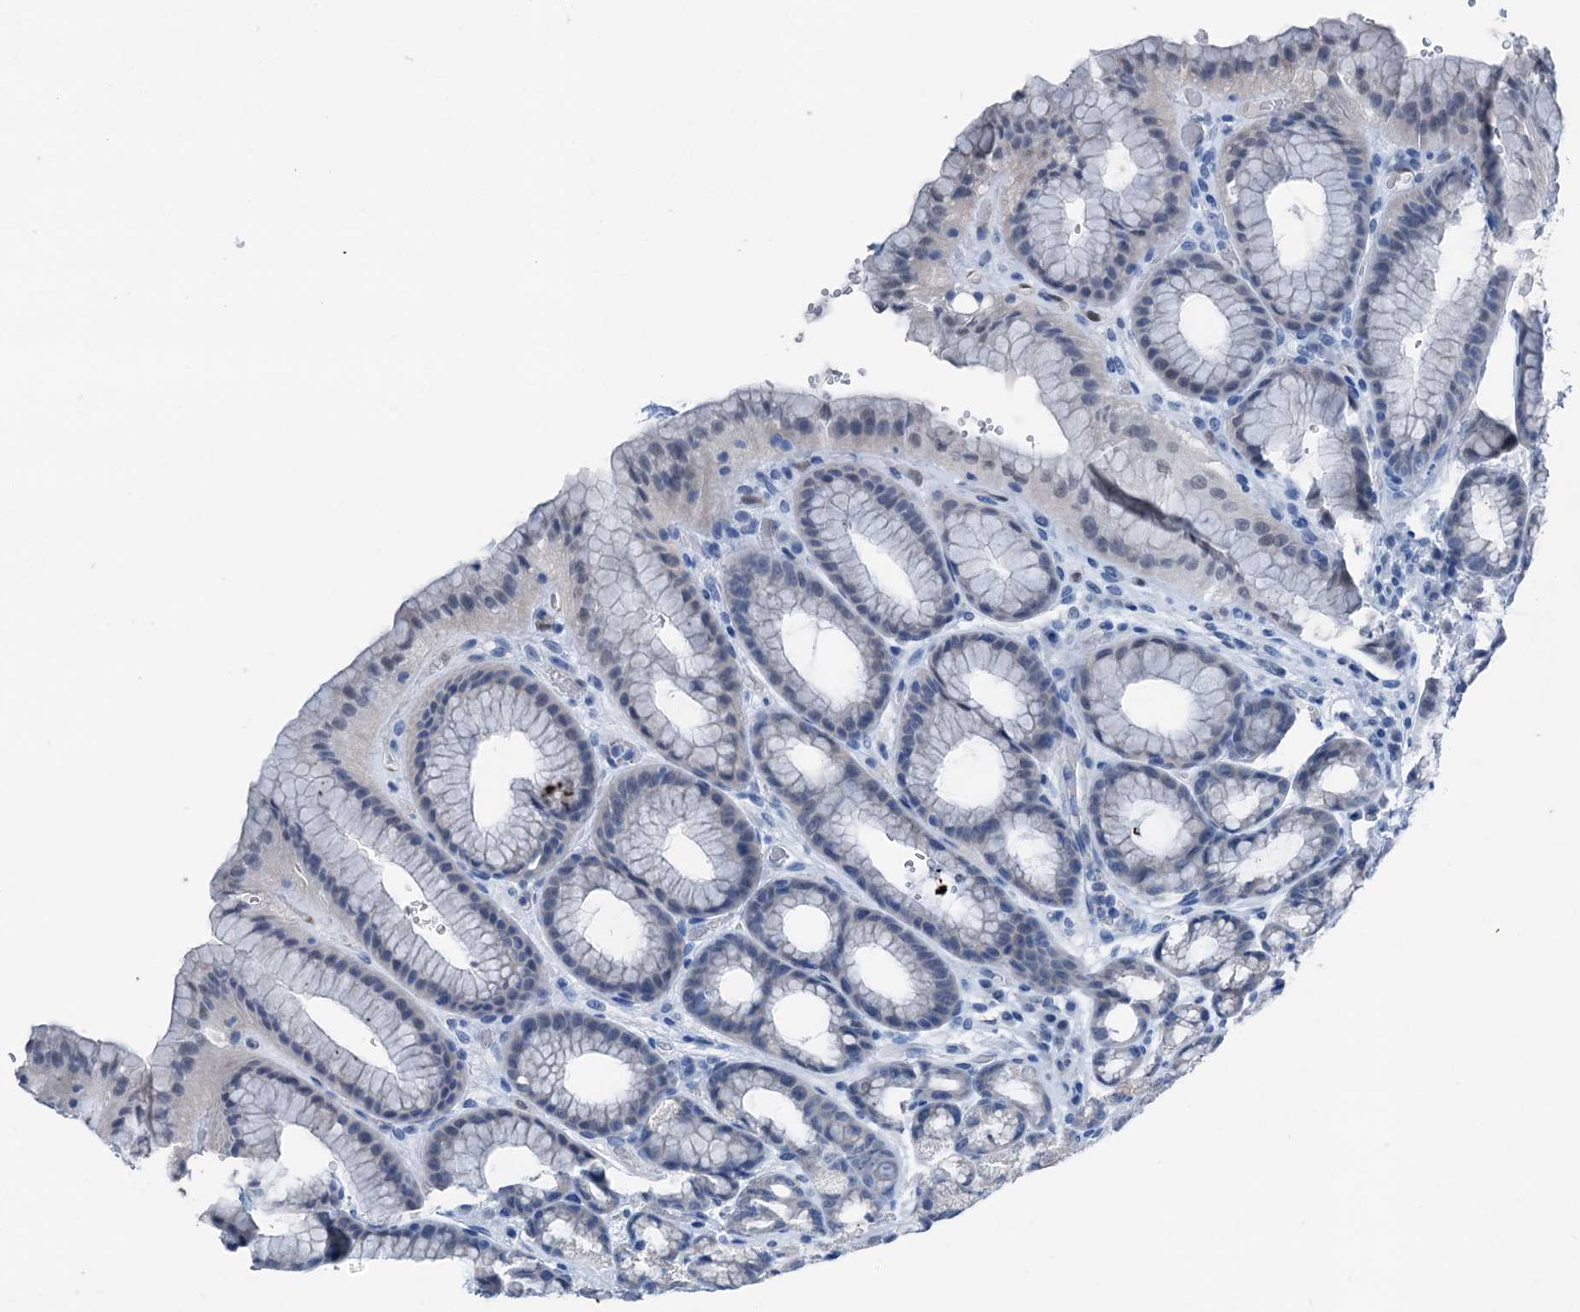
{"staining": {"intensity": "negative", "quantity": "none", "location": "none"}, "tissue": "stomach", "cell_type": "Glandular cells", "image_type": "normal", "snomed": [{"axis": "morphology", "description": "Normal tissue, NOS"}, {"axis": "morphology", "description": "Adenocarcinoma, NOS"}, {"axis": "topography", "description": "Stomach"}], "caption": "This is a photomicrograph of immunohistochemistry (IHC) staining of normal stomach, which shows no staining in glandular cells.", "gene": "CBLN3", "patient": {"sex": "male", "age": 57}}